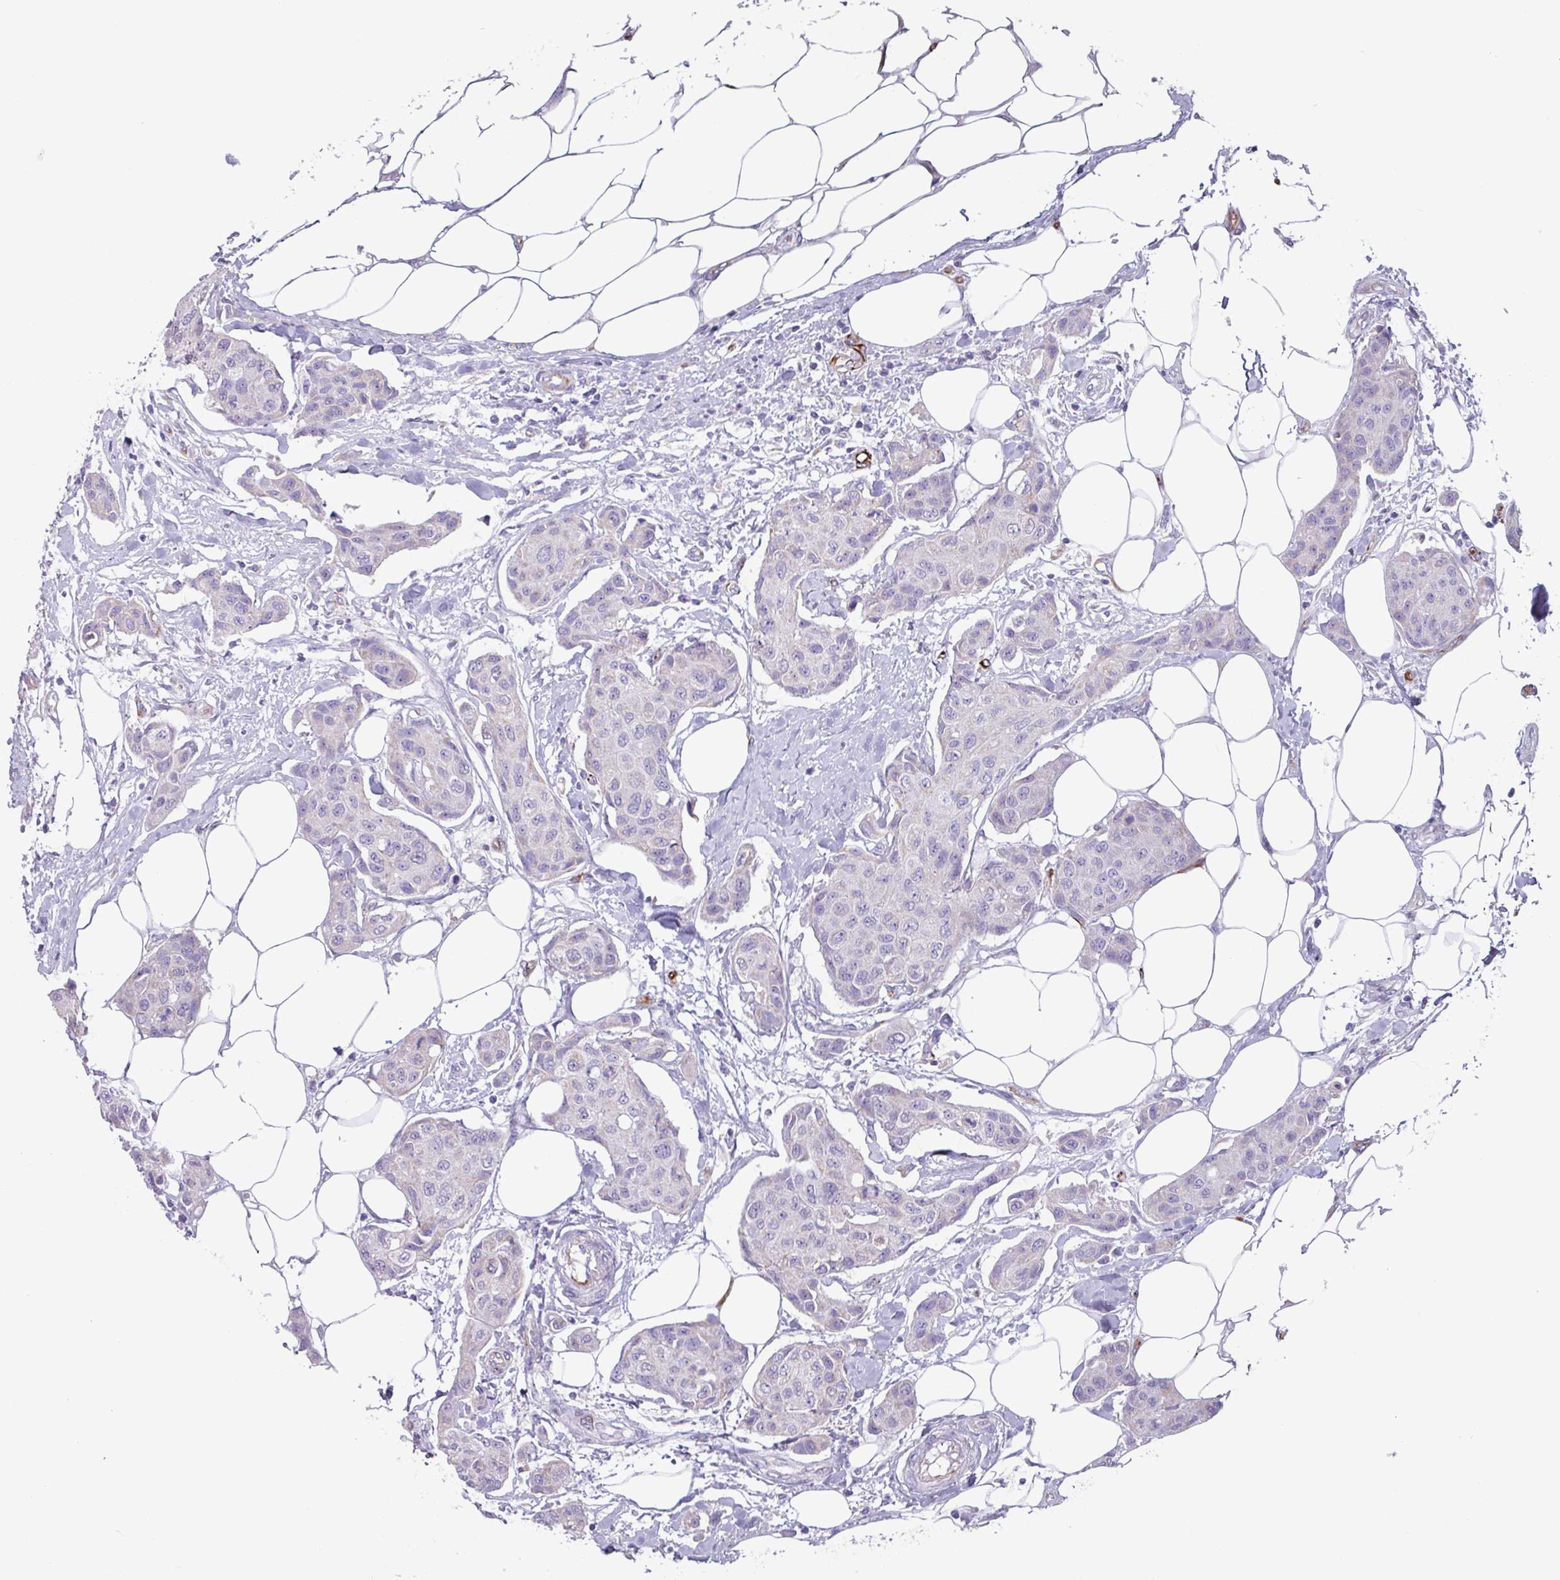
{"staining": {"intensity": "negative", "quantity": "none", "location": "none"}, "tissue": "breast cancer", "cell_type": "Tumor cells", "image_type": "cancer", "snomed": [{"axis": "morphology", "description": "Duct carcinoma"}, {"axis": "topography", "description": "Breast"}, {"axis": "topography", "description": "Lymph node"}], "caption": "Human breast cancer stained for a protein using immunohistochemistry (IHC) demonstrates no expression in tumor cells.", "gene": "BTD", "patient": {"sex": "female", "age": 80}}